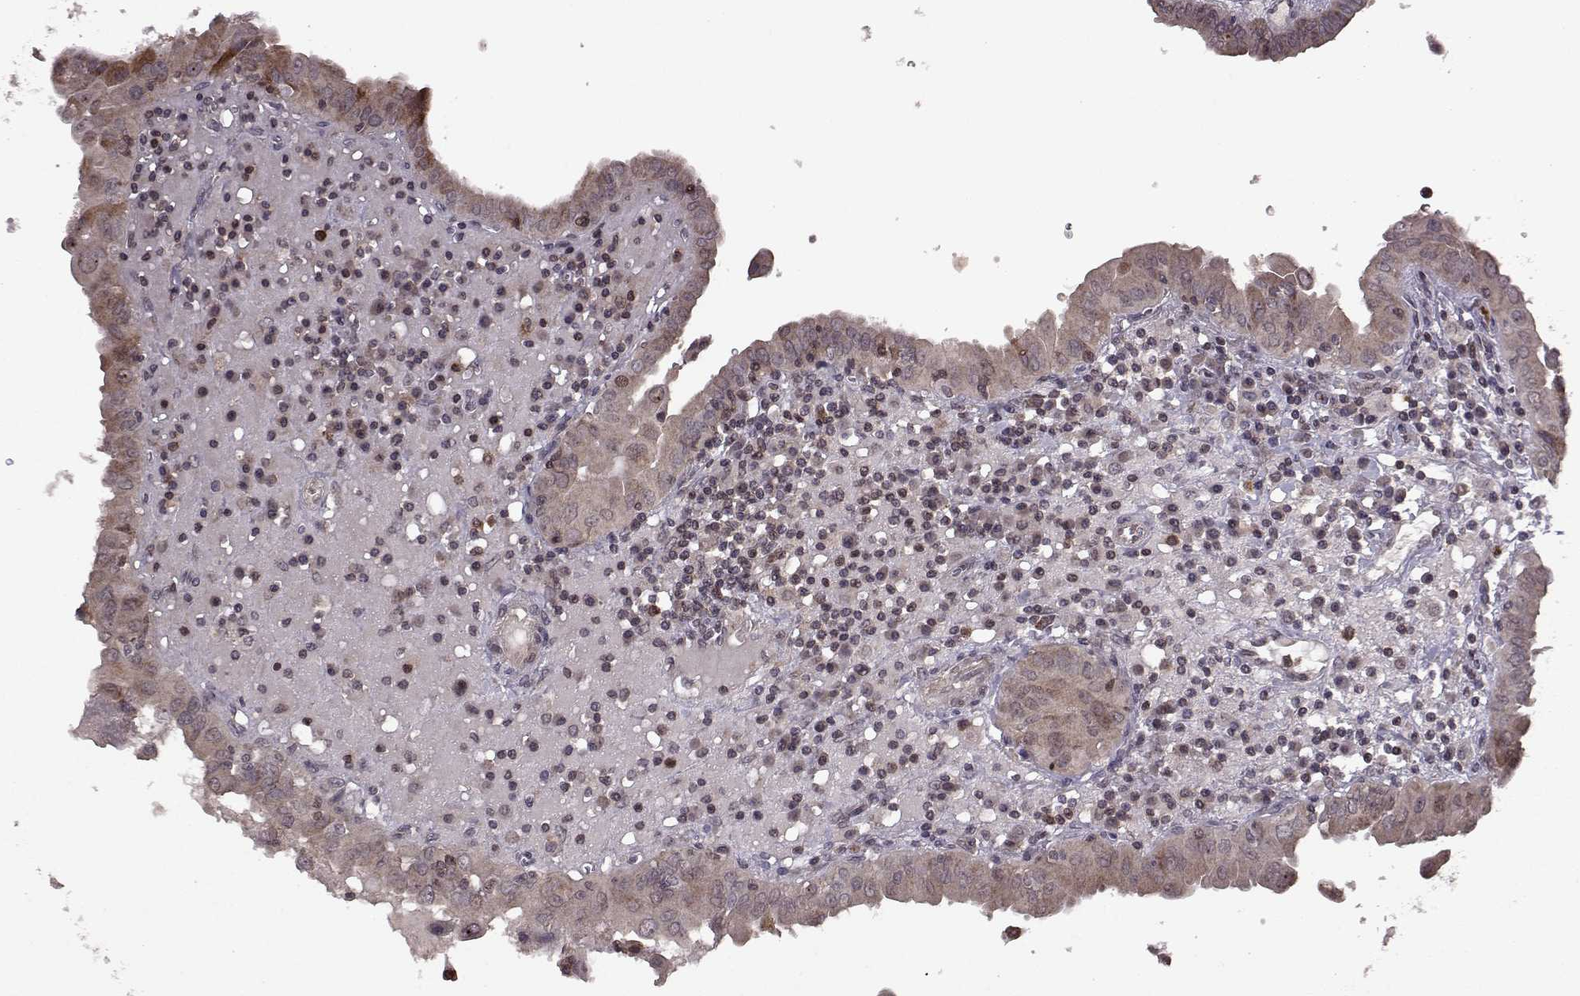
{"staining": {"intensity": "moderate", "quantity": "<25%", "location": "cytoplasmic/membranous"}, "tissue": "thyroid cancer", "cell_type": "Tumor cells", "image_type": "cancer", "snomed": [{"axis": "morphology", "description": "Papillary adenocarcinoma, NOS"}, {"axis": "topography", "description": "Thyroid gland"}], "caption": "Immunohistochemical staining of papillary adenocarcinoma (thyroid) exhibits low levels of moderate cytoplasmic/membranous protein positivity in about <25% of tumor cells.", "gene": "TRMU", "patient": {"sex": "female", "age": 37}}